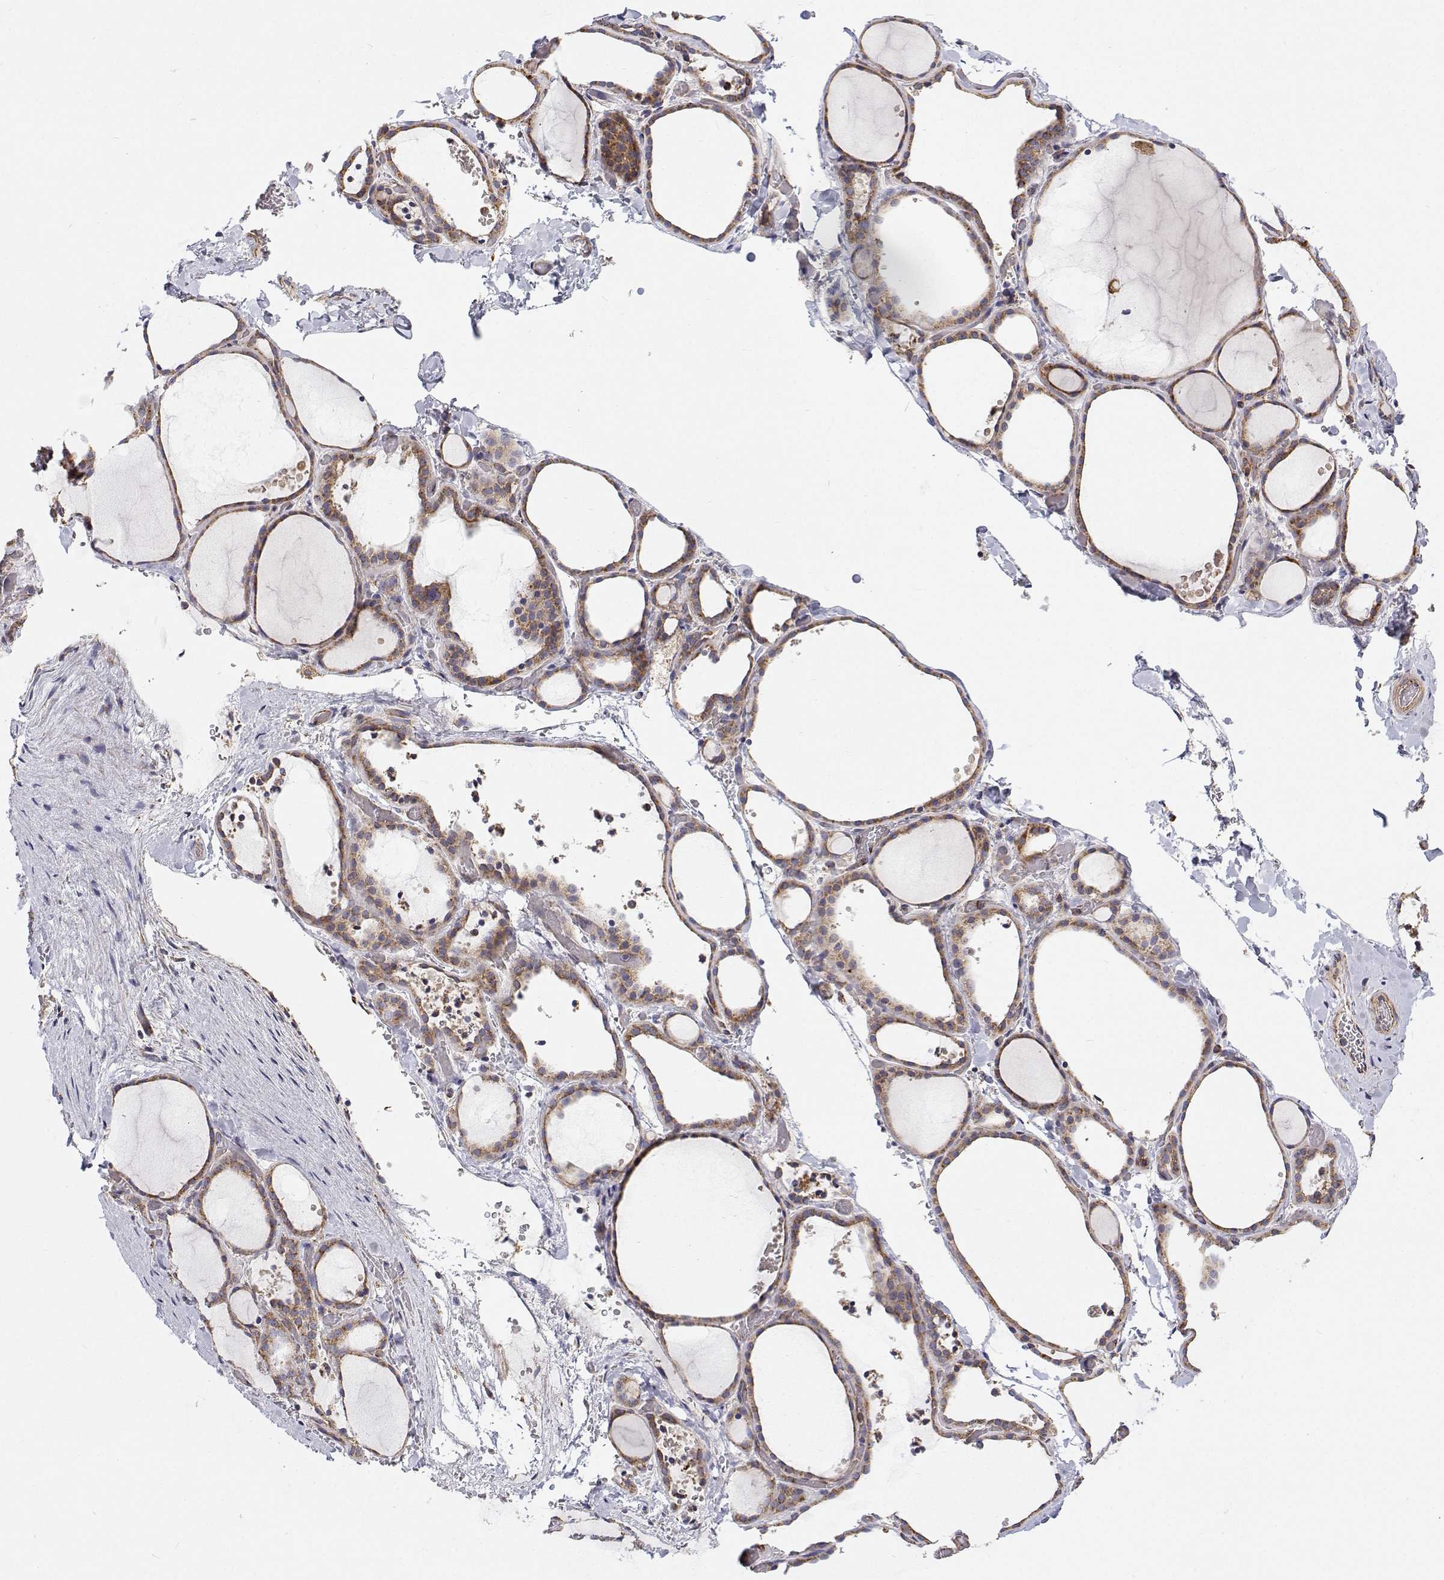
{"staining": {"intensity": "strong", "quantity": ">75%", "location": "cytoplasmic/membranous"}, "tissue": "thyroid gland", "cell_type": "Glandular cells", "image_type": "normal", "snomed": [{"axis": "morphology", "description": "Normal tissue, NOS"}, {"axis": "topography", "description": "Thyroid gland"}], "caption": "This photomicrograph exhibits immunohistochemistry staining of unremarkable thyroid gland, with high strong cytoplasmic/membranous expression in approximately >75% of glandular cells.", "gene": "SPICE1", "patient": {"sex": "female", "age": 36}}